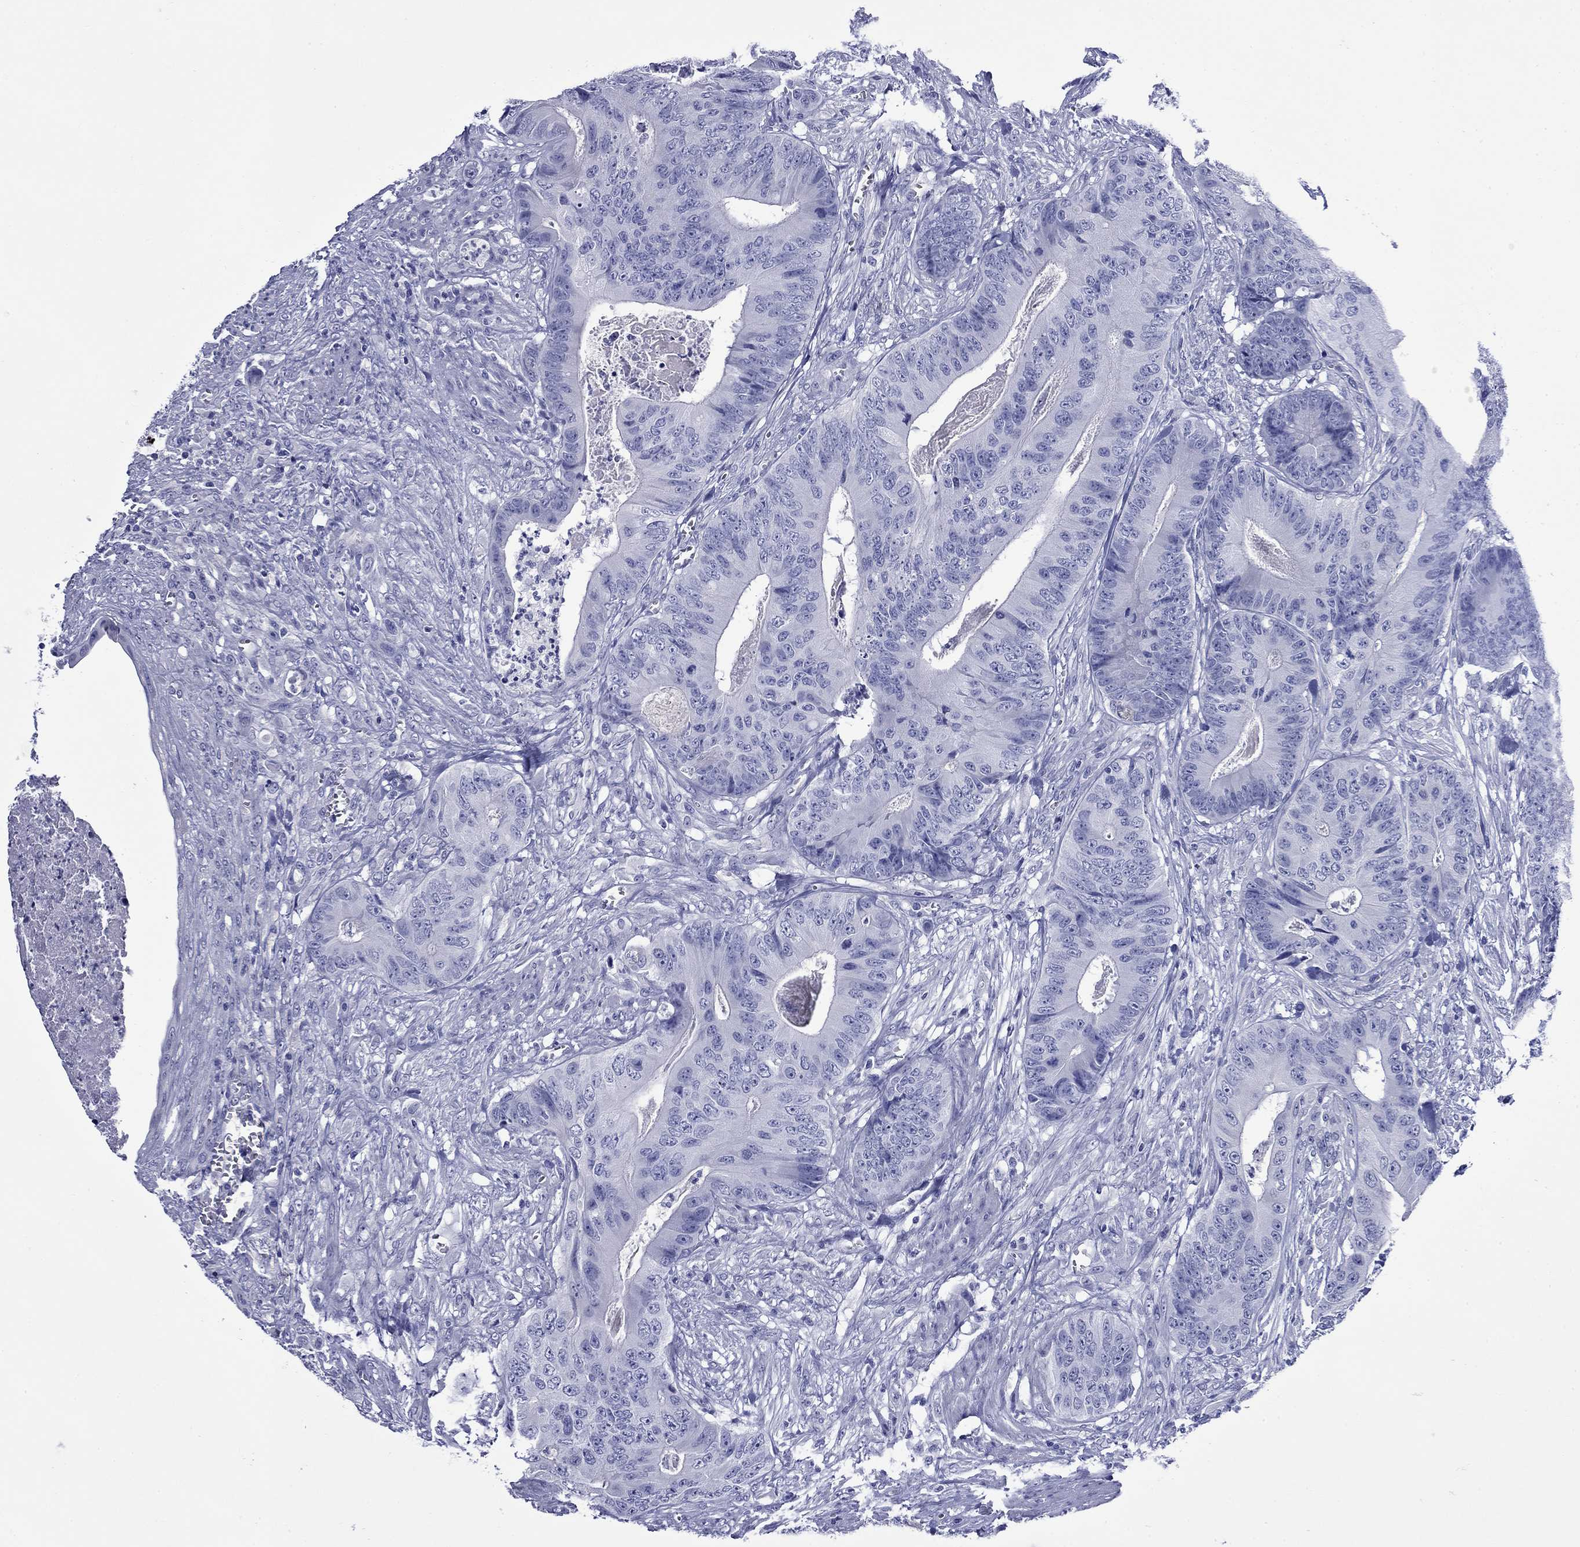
{"staining": {"intensity": "negative", "quantity": "none", "location": "none"}, "tissue": "colorectal cancer", "cell_type": "Tumor cells", "image_type": "cancer", "snomed": [{"axis": "morphology", "description": "Adenocarcinoma, NOS"}, {"axis": "topography", "description": "Colon"}], "caption": "This is a histopathology image of IHC staining of colorectal cancer, which shows no staining in tumor cells.", "gene": "GIP", "patient": {"sex": "male", "age": 84}}